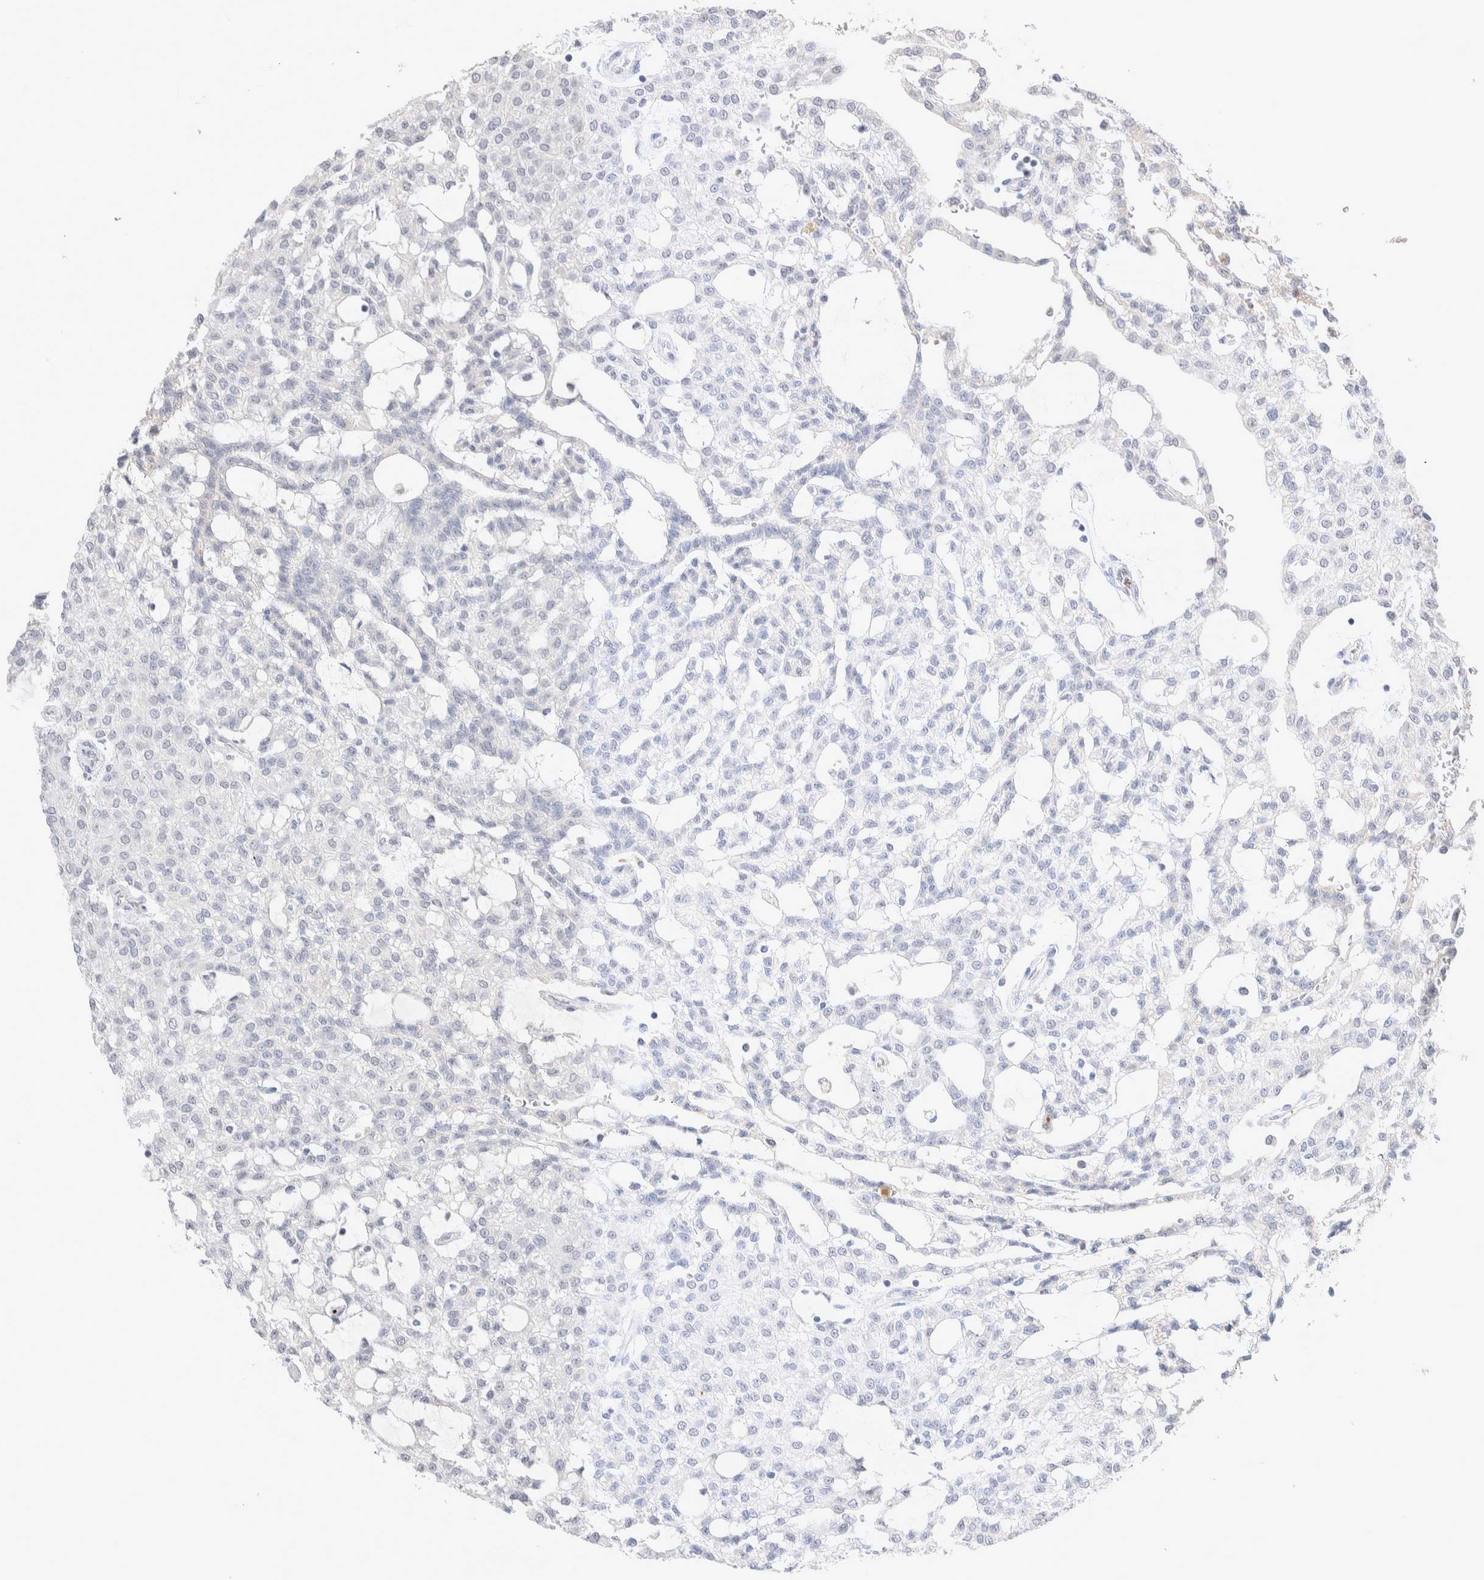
{"staining": {"intensity": "negative", "quantity": "none", "location": "none"}, "tissue": "renal cancer", "cell_type": "Tumor cells", "image_type": "cancer", "snomed": [{"axis": "morphology", "description": "Adenocarcinoma, NOS"}, {"axis": "topography", "description": "Kidney"}], "caption": "DAB (3,3'-diaminobenzidine) immunohistochemical staining of adenocarcinoma (renal) reveals no significant staining in tumor cells.", "gene": "FFAR2", "patient": {"sex": "male", "age": 63}}